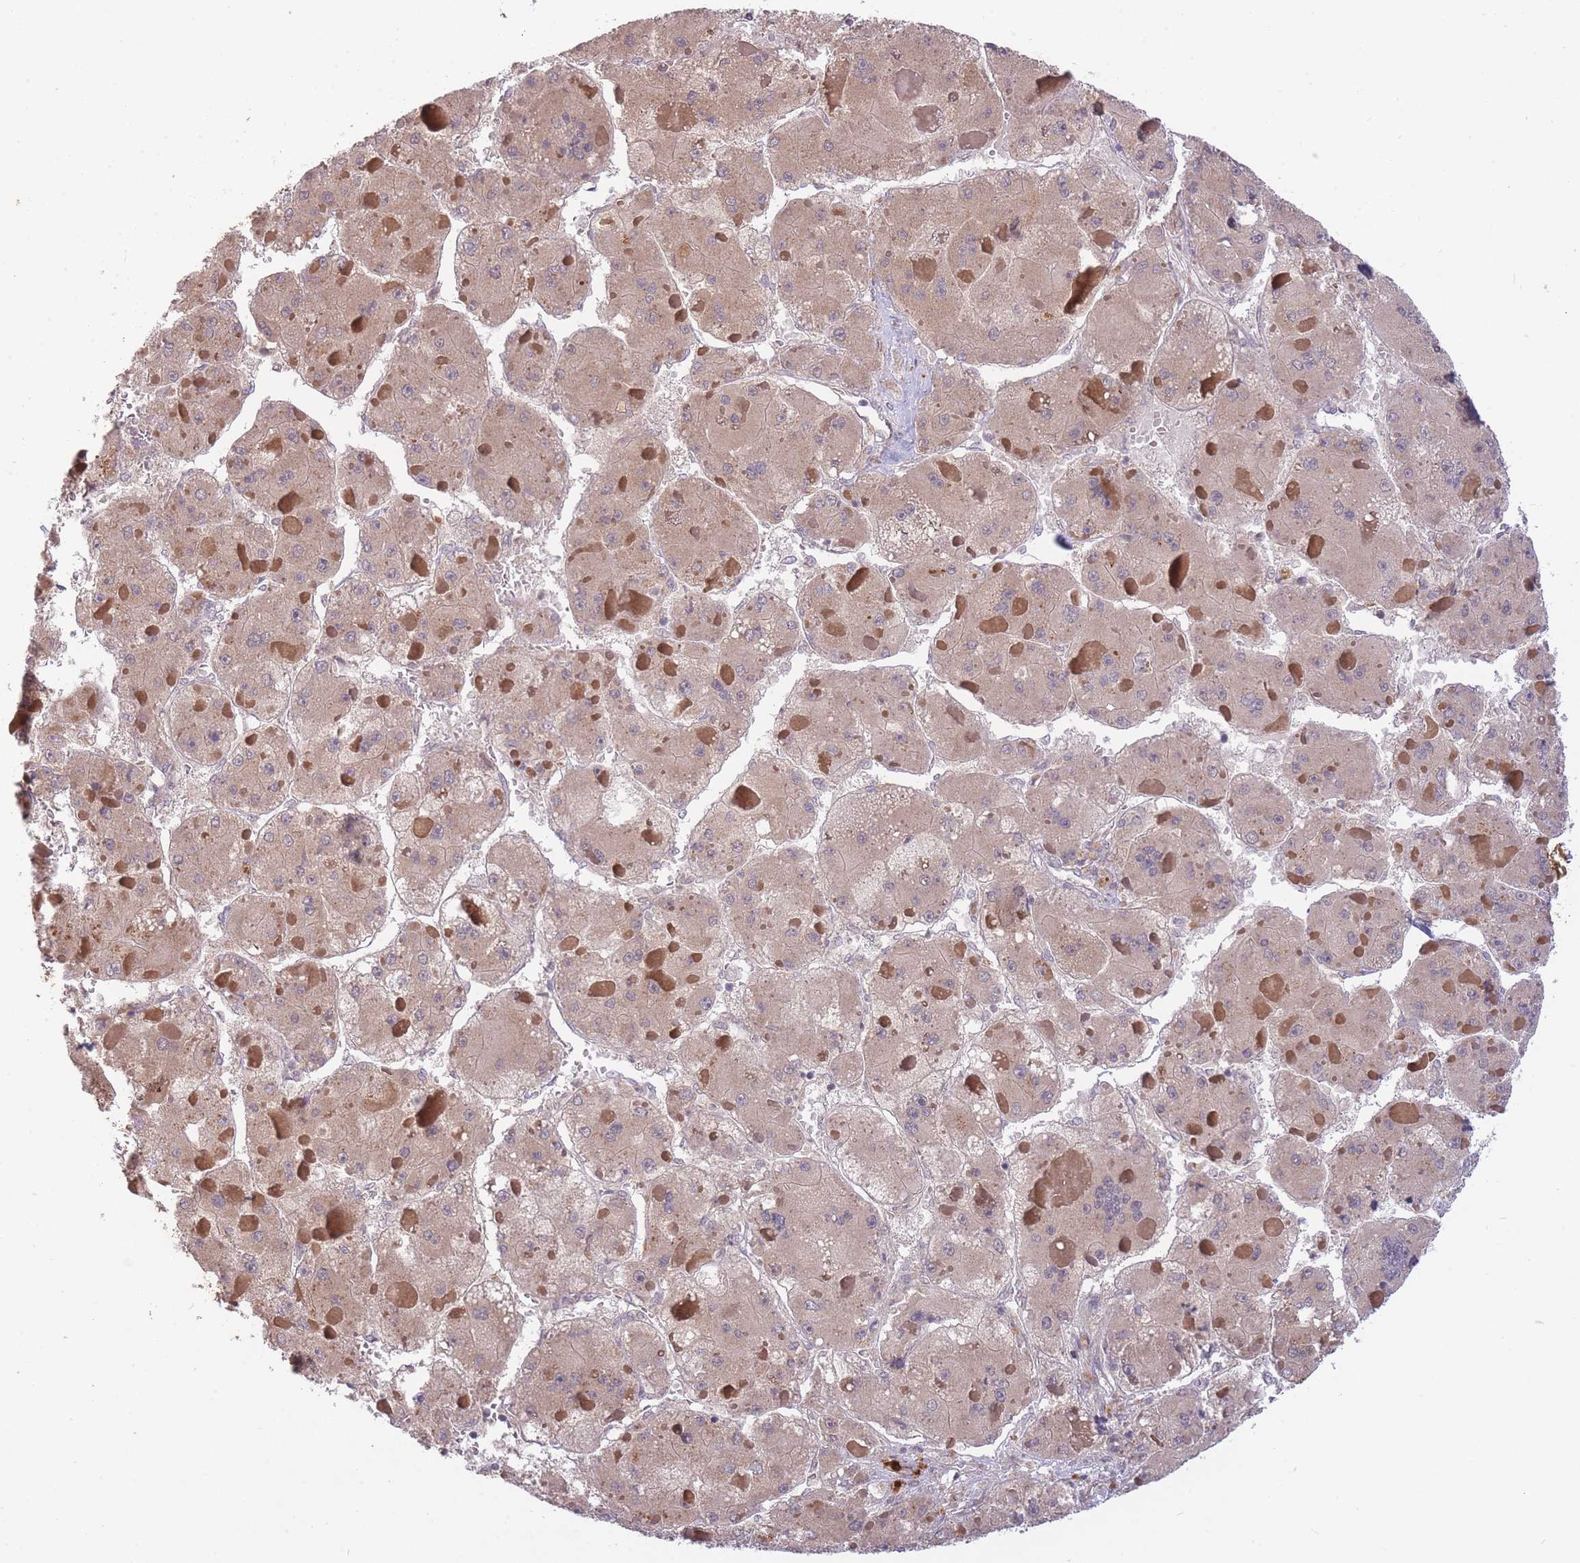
{"staining": {"intensity": "weak", "quantity": ">75%", "location": "cytoplasmic/membranous"}, "tissue": "liver cancer", "cell_type": "Tumor cells", "image_type": "cancer", "snomed": [{"axis": "morphology", "description": "Carcinoma, Hepatocellular, NOS"}, {"axis": "topography", "description": "Liver"}], "caption": "IHC (DAB (3,3'-diaminobenzidine)) staining of human liver hepatocellular carcinoma demonstrates weak cytoplasmic/membranous protein expression in approximately >75% of tumor cells.", "gene": "SMC6", "patient": {"sex": "female", "age": 73}}